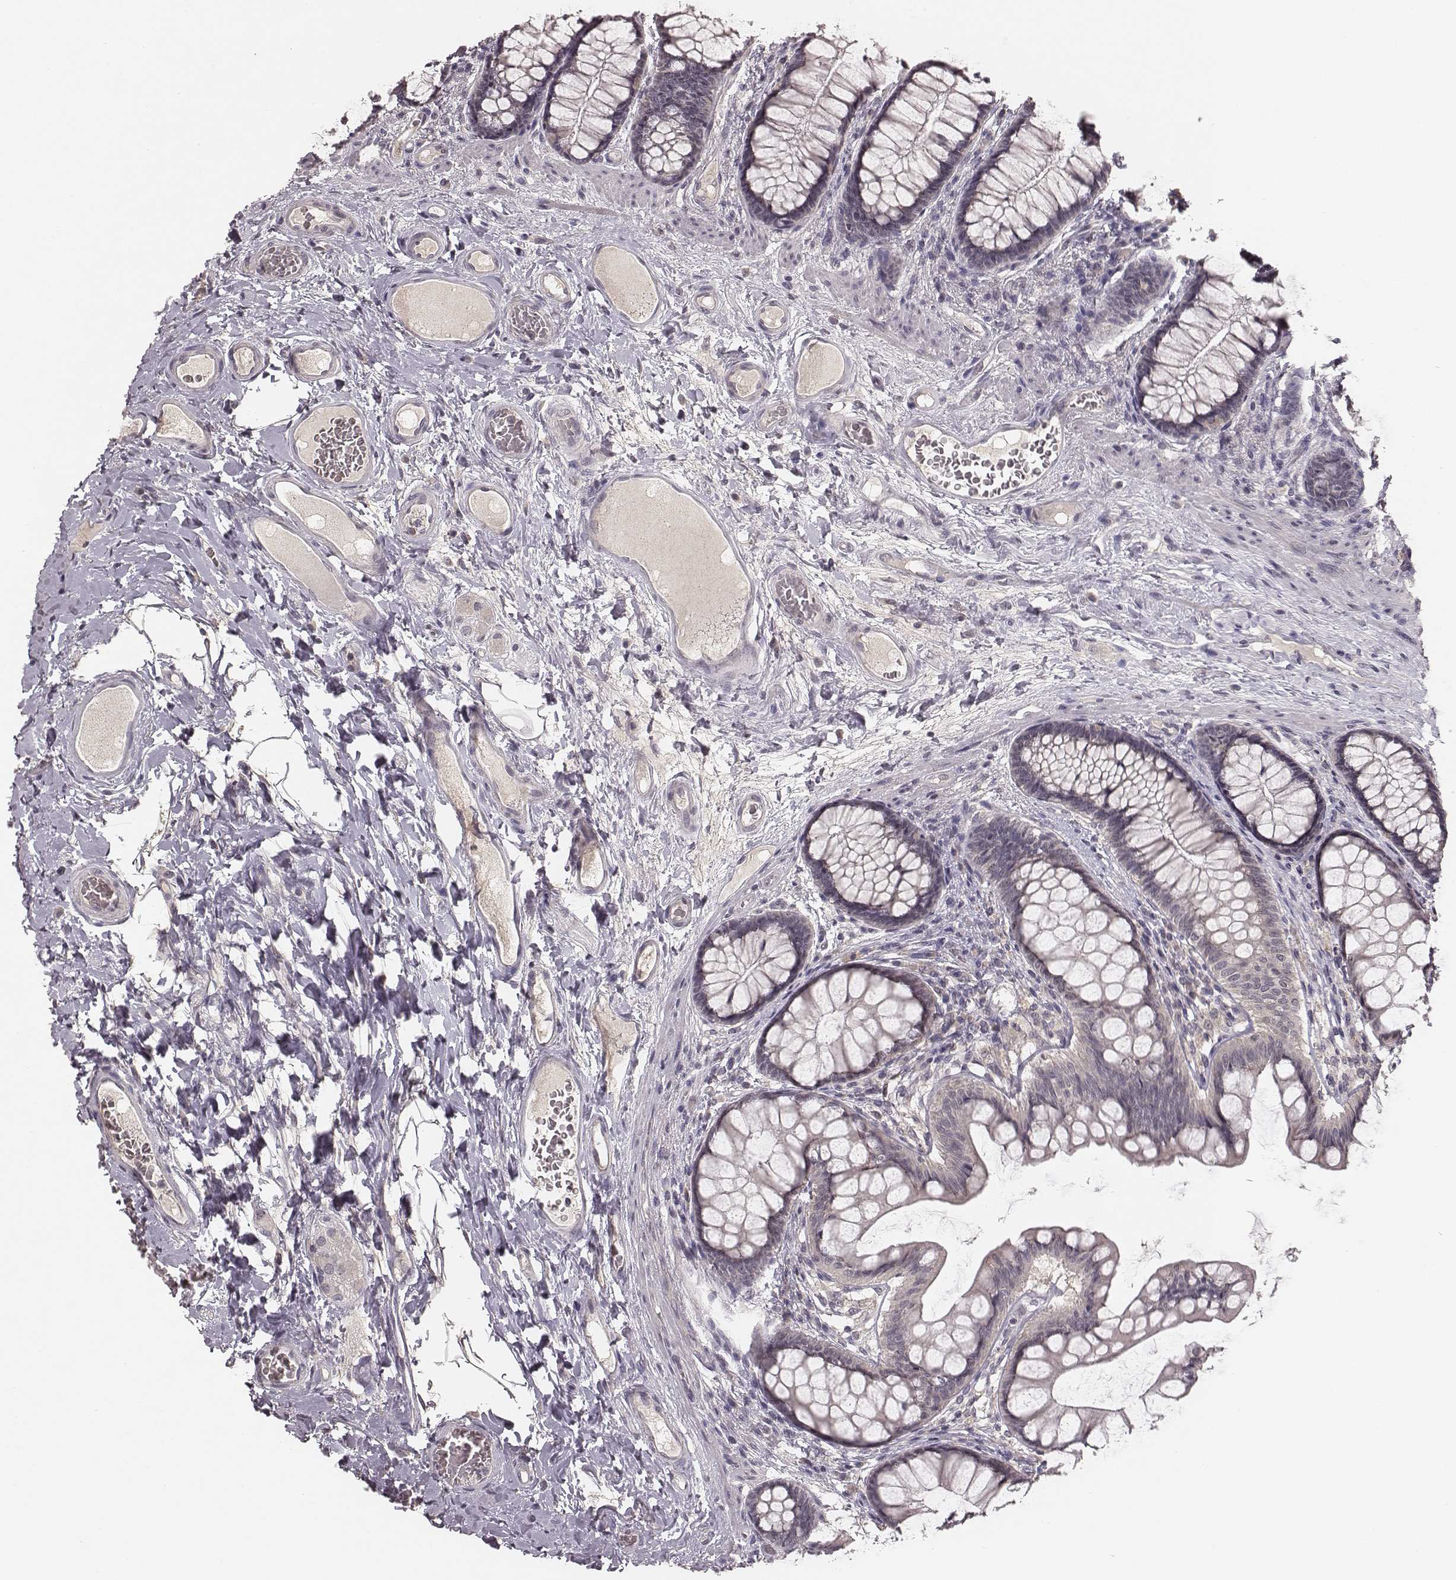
{"staining": {"intensity": "negative", "quantity": "none", "location": "none"}, "tissue": "colon", "cell_type": "Endothelial cells", "image_type": "normal", "snomed": [{"axis": "morphology", "description": "Normal tissue, NOS"}, {"axis": "topography", "description": "Colon"}], "caption": "The immunohistochemistry (IHC) image has no significant positivity in endothelial cells of colon.", "gene": "LY6K", "patient": {"sex": "female", "age": 65}}